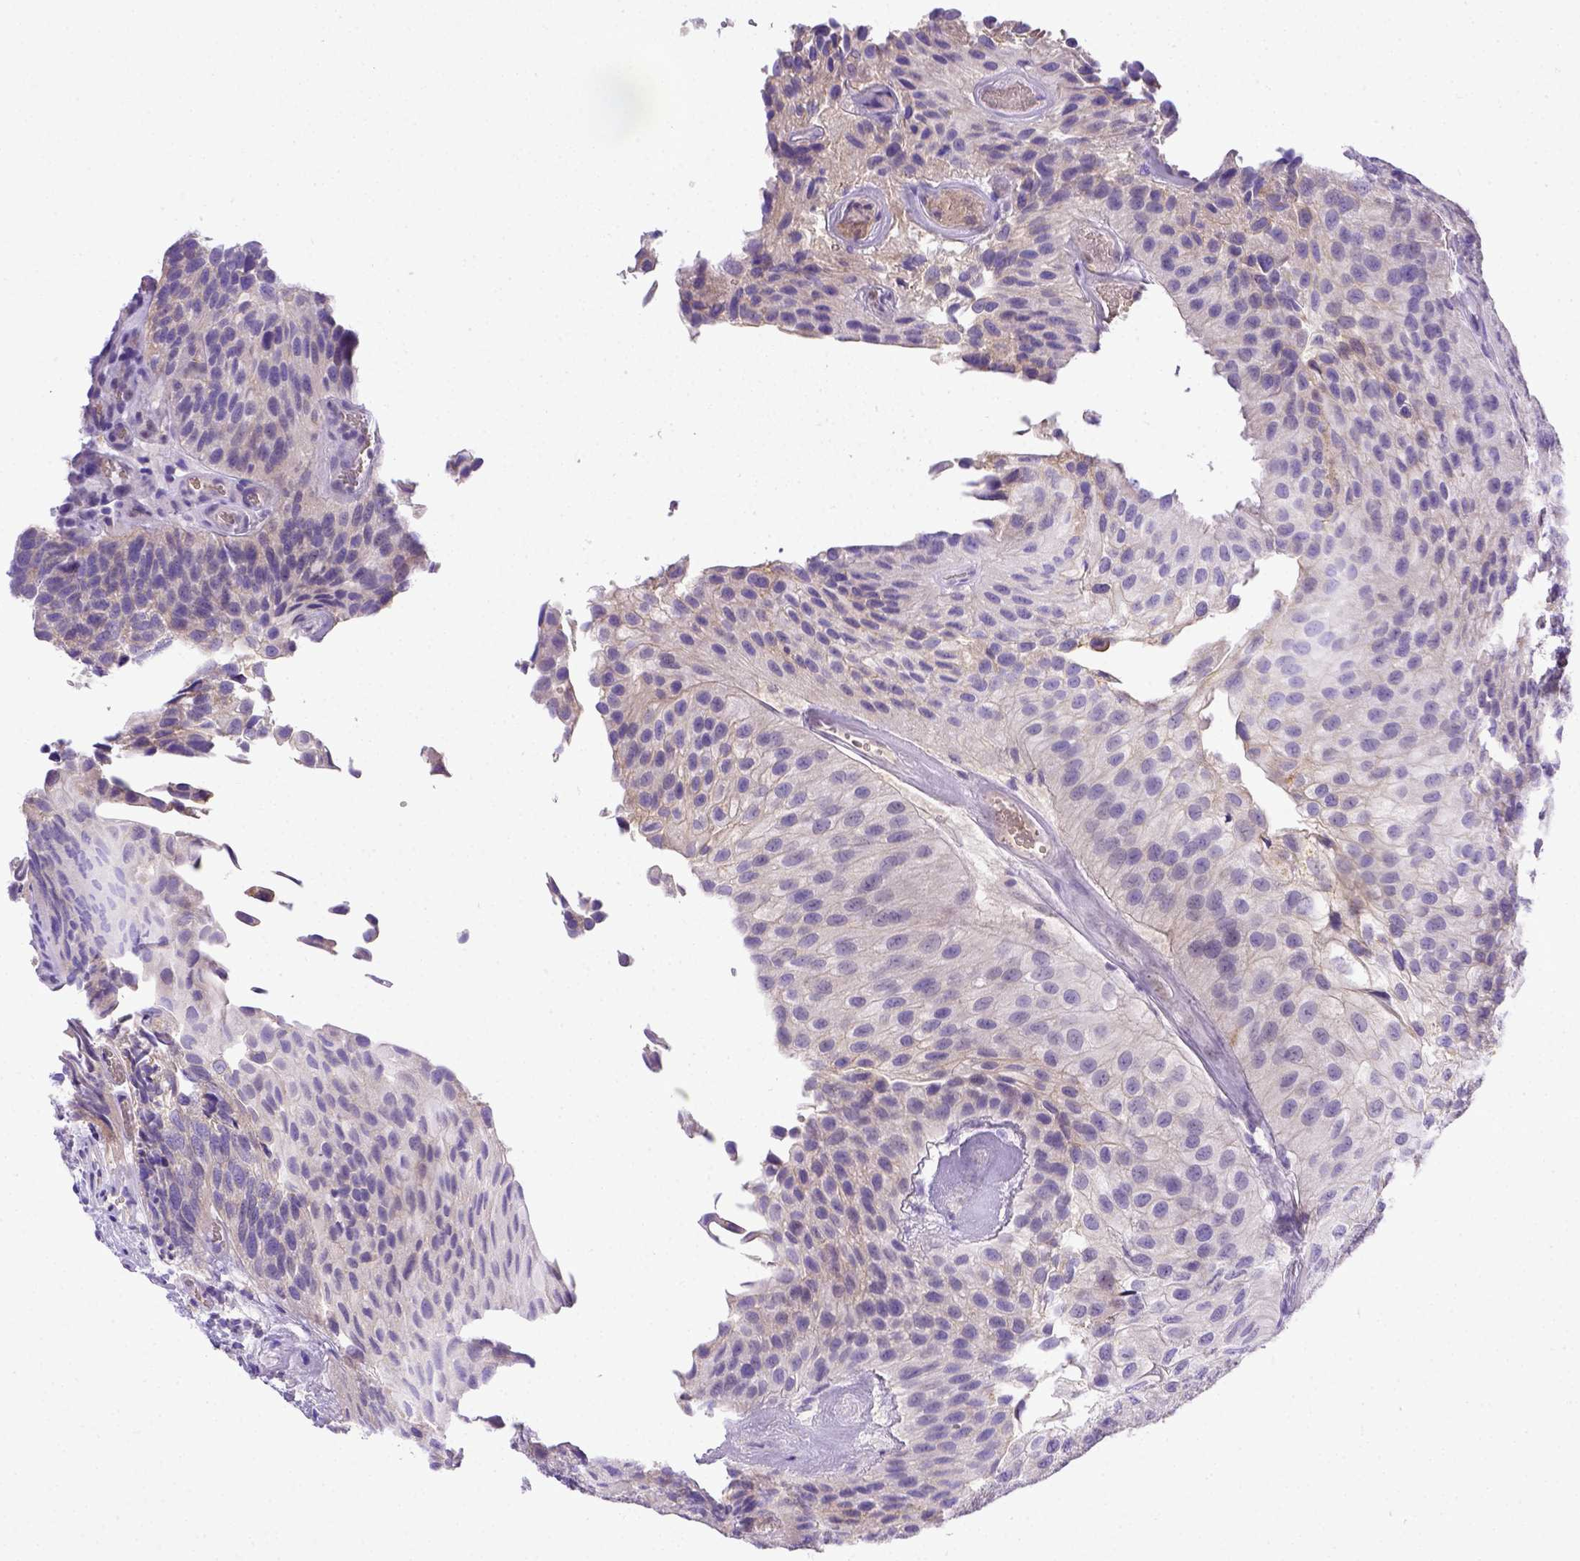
{"staining": {"intensity": "negative", "quantity": "none", "location": "none"}, "tissue": "urothelial cancer", "cell_type": "Tumor cells", "image_type": "cancer", "snomed": [{"axis": "morphology", "description": "Urothelial carcinoma, NOS"}, {"axis": "topography", "description": "Urinary bladder"}], "caption": "There is no significant positivity in tumor cells of urothelial cancer.", "gene": "BTN1A1", "patient": {"sex": "male", "age": 87}}